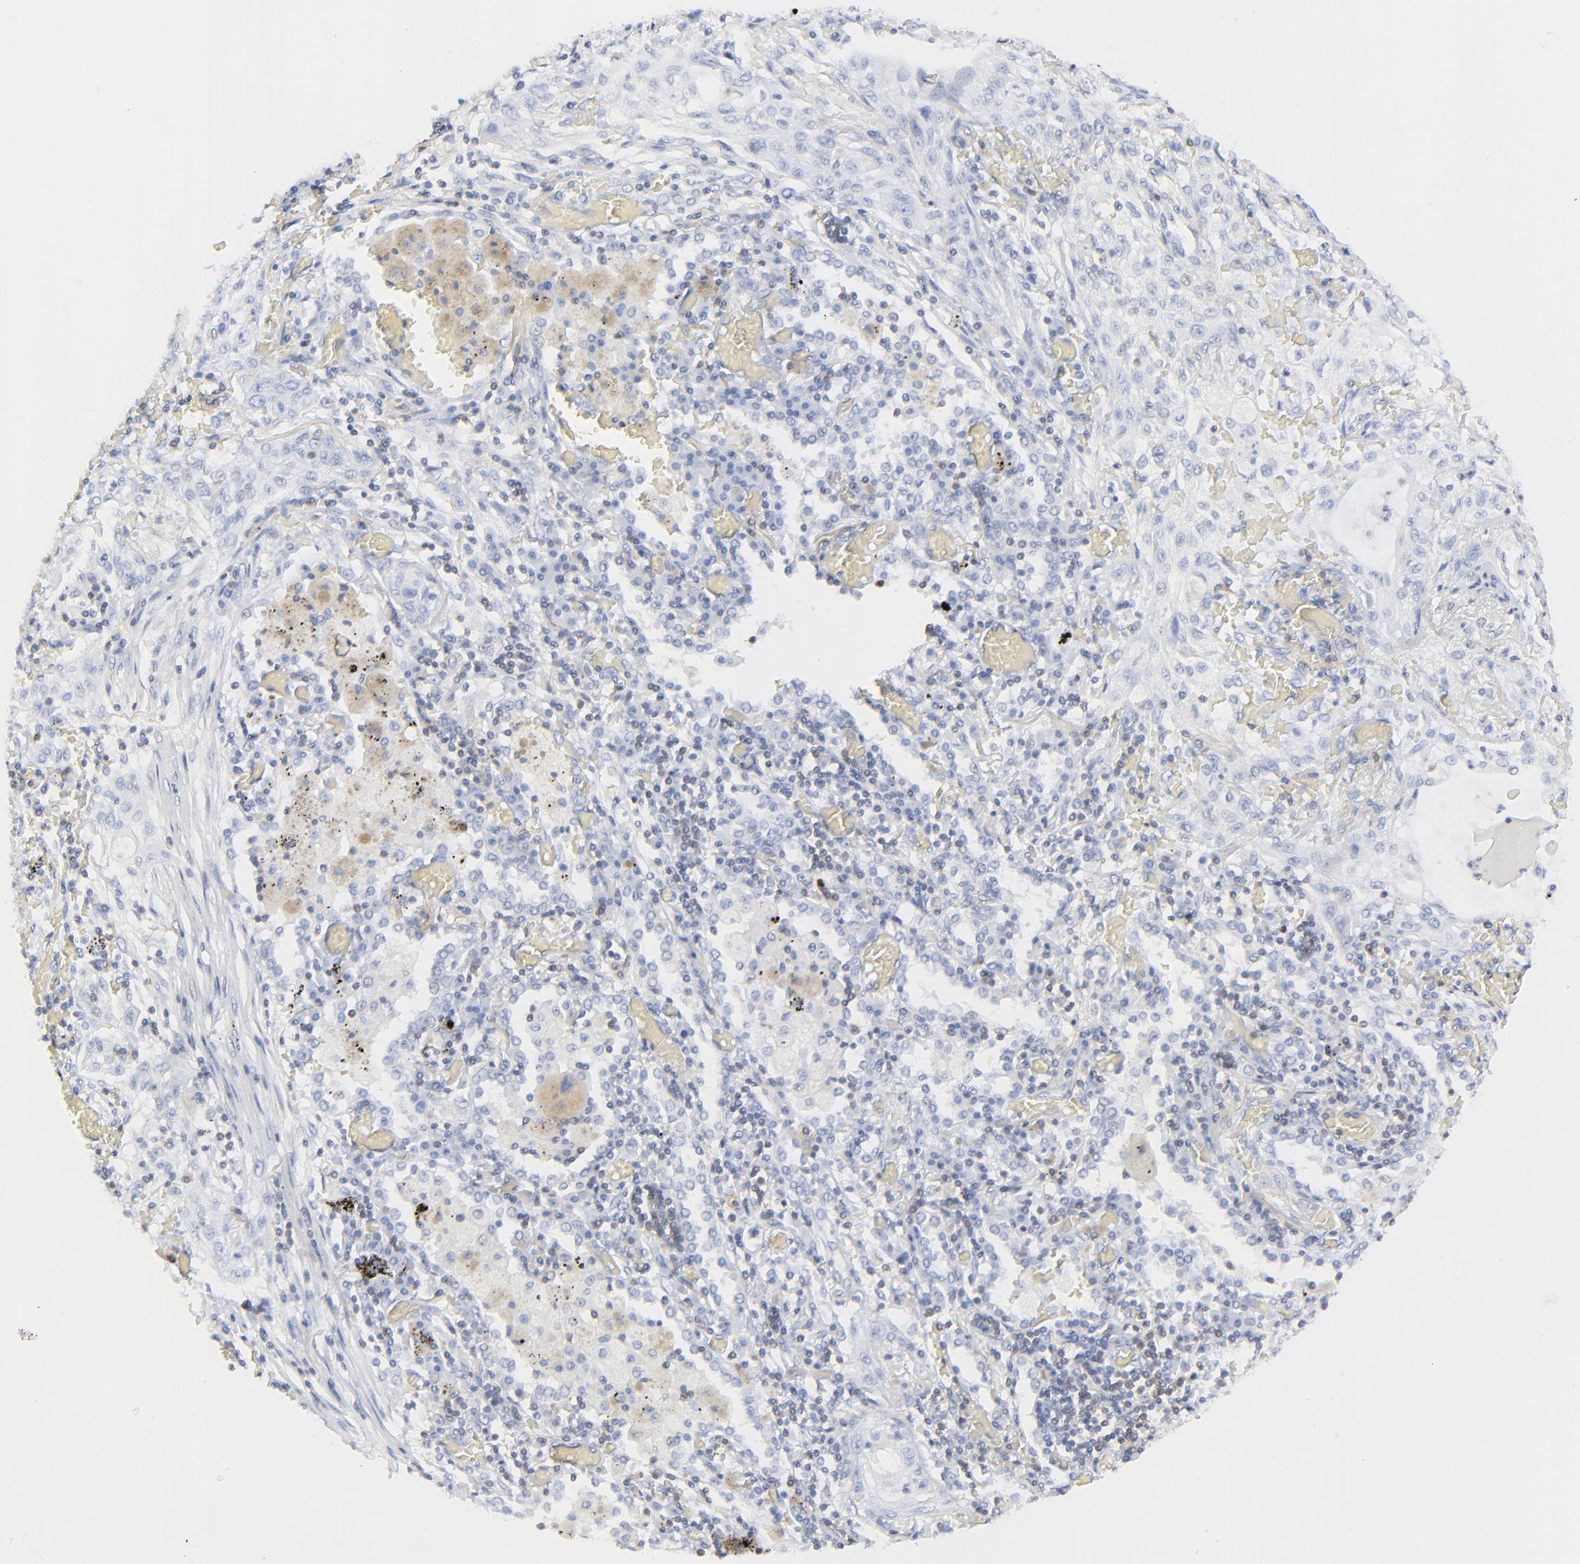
{"staining": {"intensity": "negative", "quantity": "none", "location": "none"}, "tissue": "lung cancer", "cell_type": "Tumor cells", "image_type": "cancer", "snomed": [{"axis": "morphology", "description": "Squamous cell carcinoma, NOS"}, {"axis": "topography", "description": "Lung"}], "caption": "Micrograph shows no protein staining in tumor cells of lung cancer tissue.", "gene": "LCK", "patient": {"sex": "female", "age": 47}}